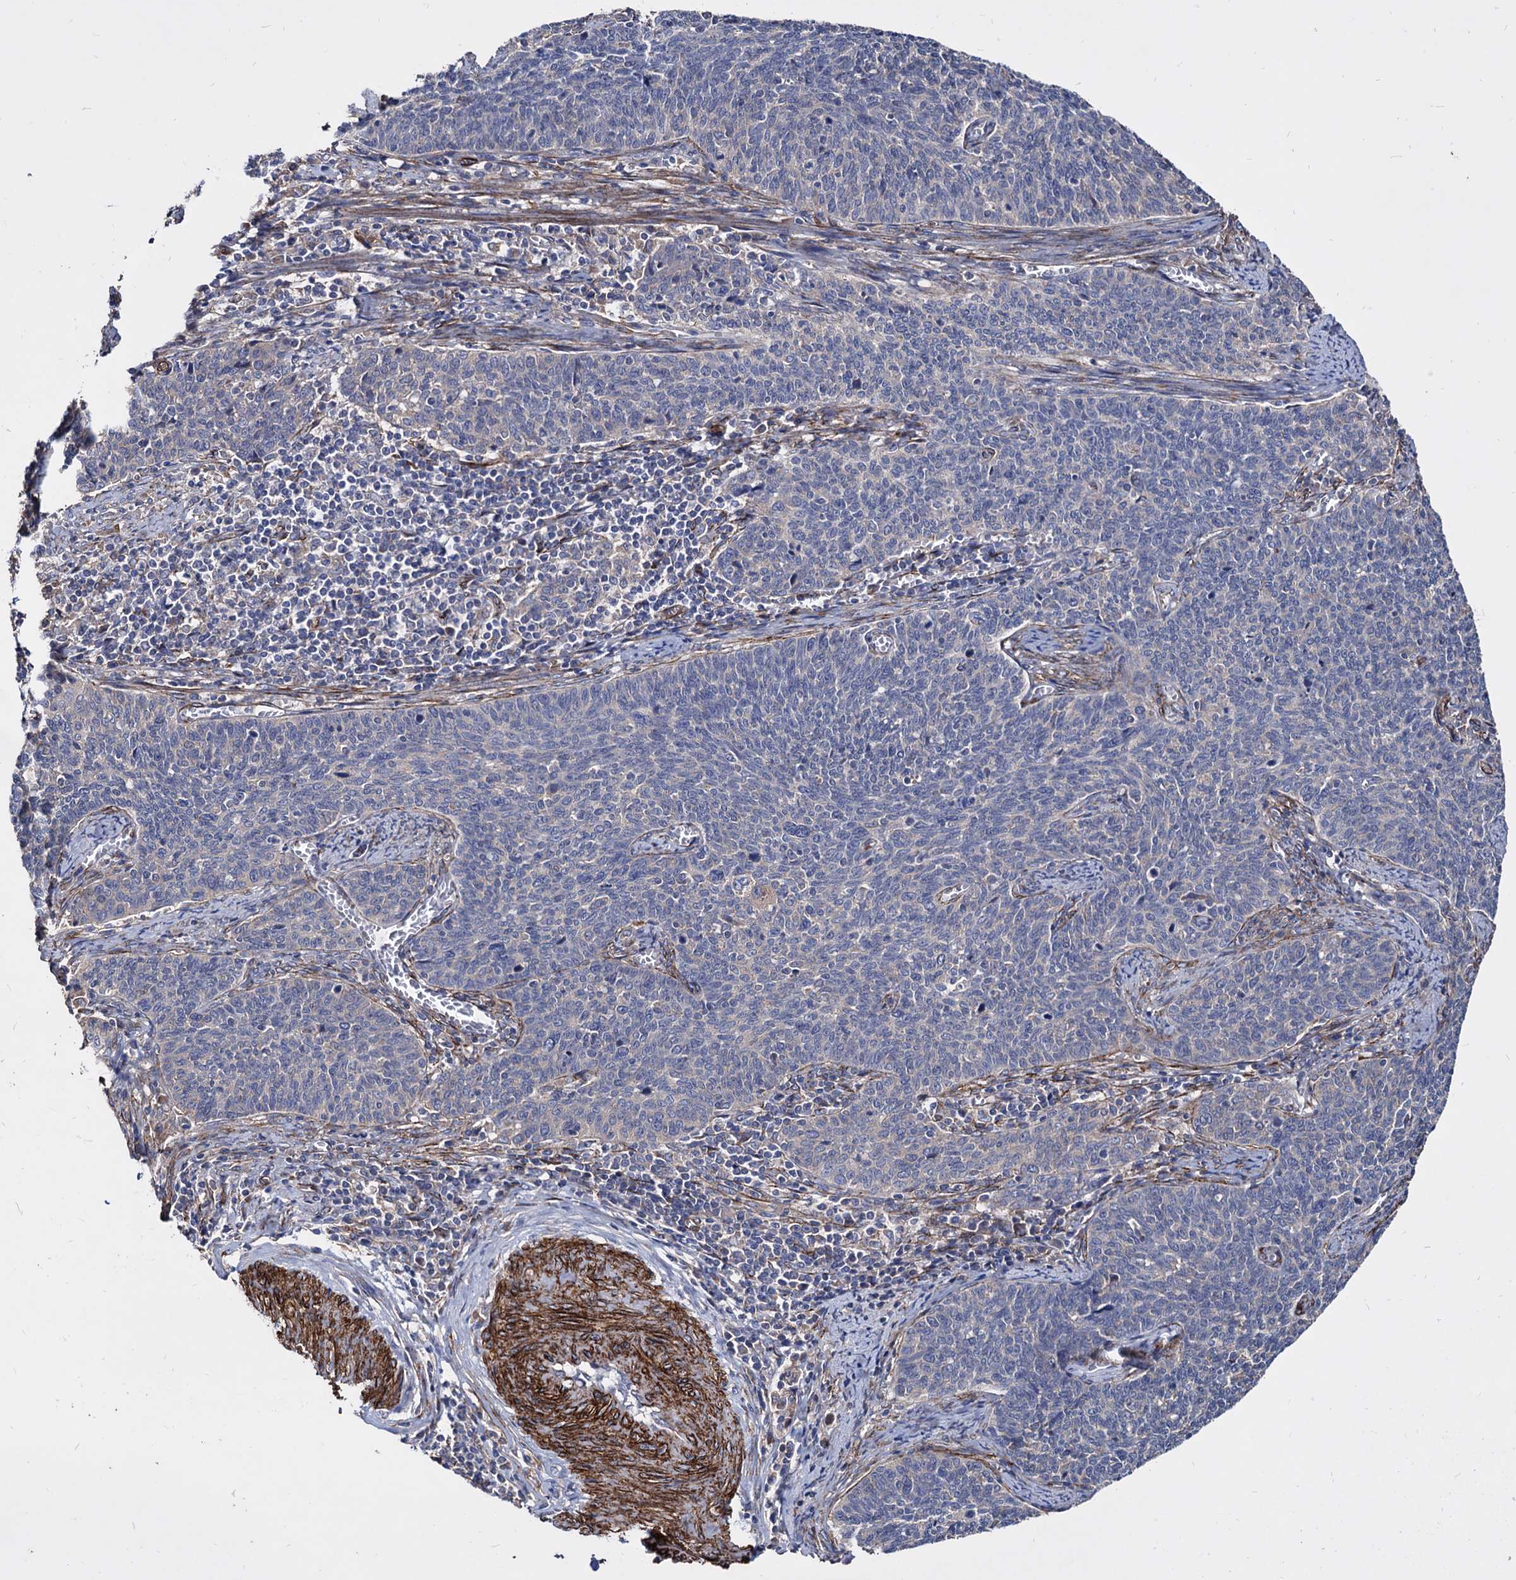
{"staining": {"intensity": "negative", "quantity": "none", "location": "none"}, "tissue": "cervical cancer", "cell_type": "Tumor cells", "image_type": "cancer", "snomed": [{"axis": "morphology", "description": "Squamous cell carcinoma, NOS"}, {"axis": "topography", "description": "Cervix"}], "caption": "Cervical squamous cell carcinoma was stained to show a protein in brown. There is no significant expression in tumor cells.", "gene": "WDR11", "patient": {"sex": "female", "age": 39}}